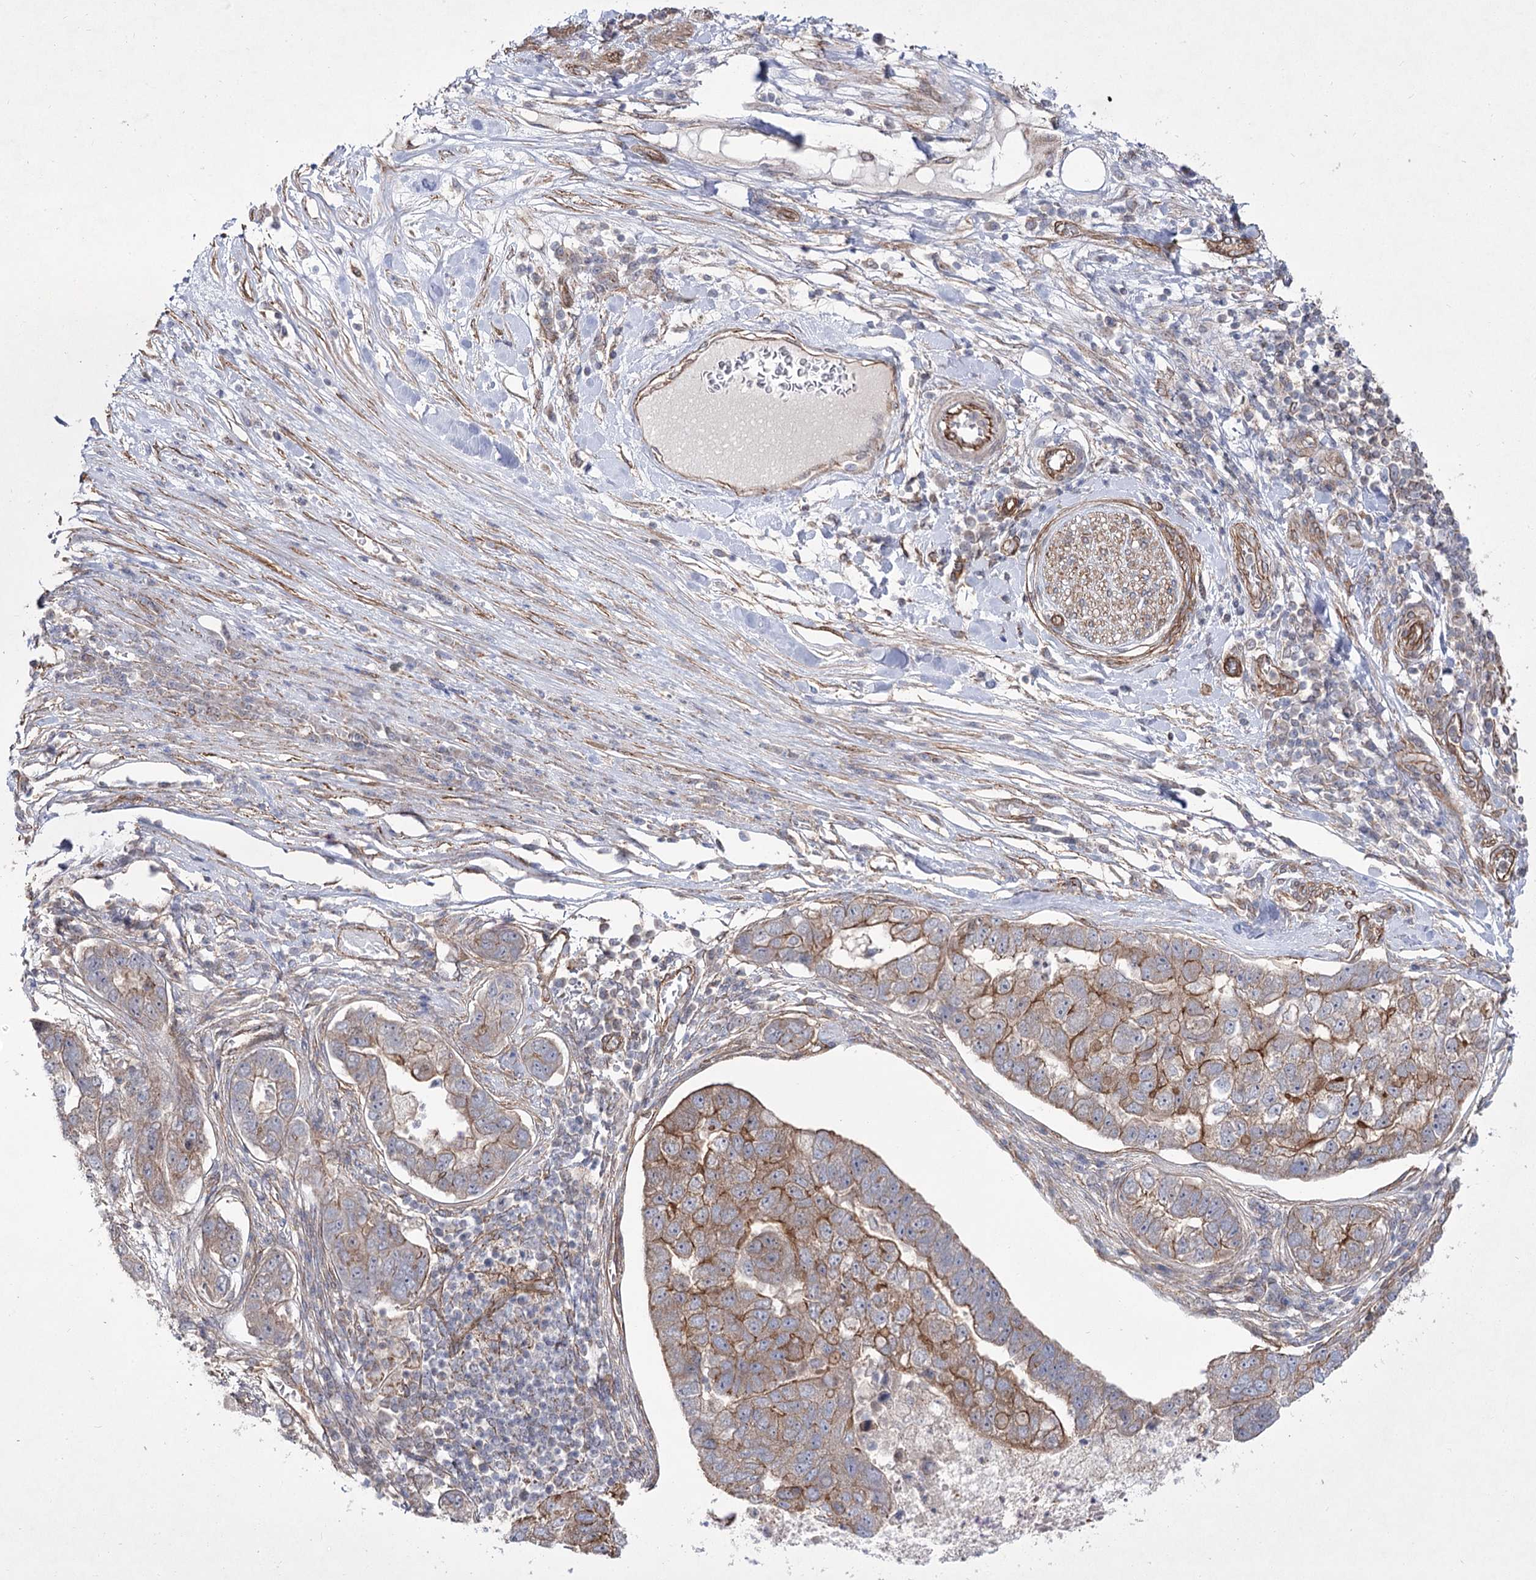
{"staining": {"intensity": "moderate", "quantity": ">75%", "location": "cytoplasmic/membranous"}, "tissue": "pancreatic cancer", "cell_type": "Tumor cells", "image_type": "cancer", "snomed": [{"axis": "morphology", "description": "Adenocarcinoma, NOS"}, {"axis": "topography", "description": "Pancreas"}], "caption": "A brown stain labels moderate cytoplasmic/membranous positivity of a protein in human adenocarcinoma (pancreatic) tumor cells. The protein is stained brown, and the nuclei are stained in blue (DAB (3,3'-diaminobenzidine) IHC with brightfield microscopy, high magnification).", "gene": "SH3BP5L", "patient": {"sex": "female", "age": 61}}